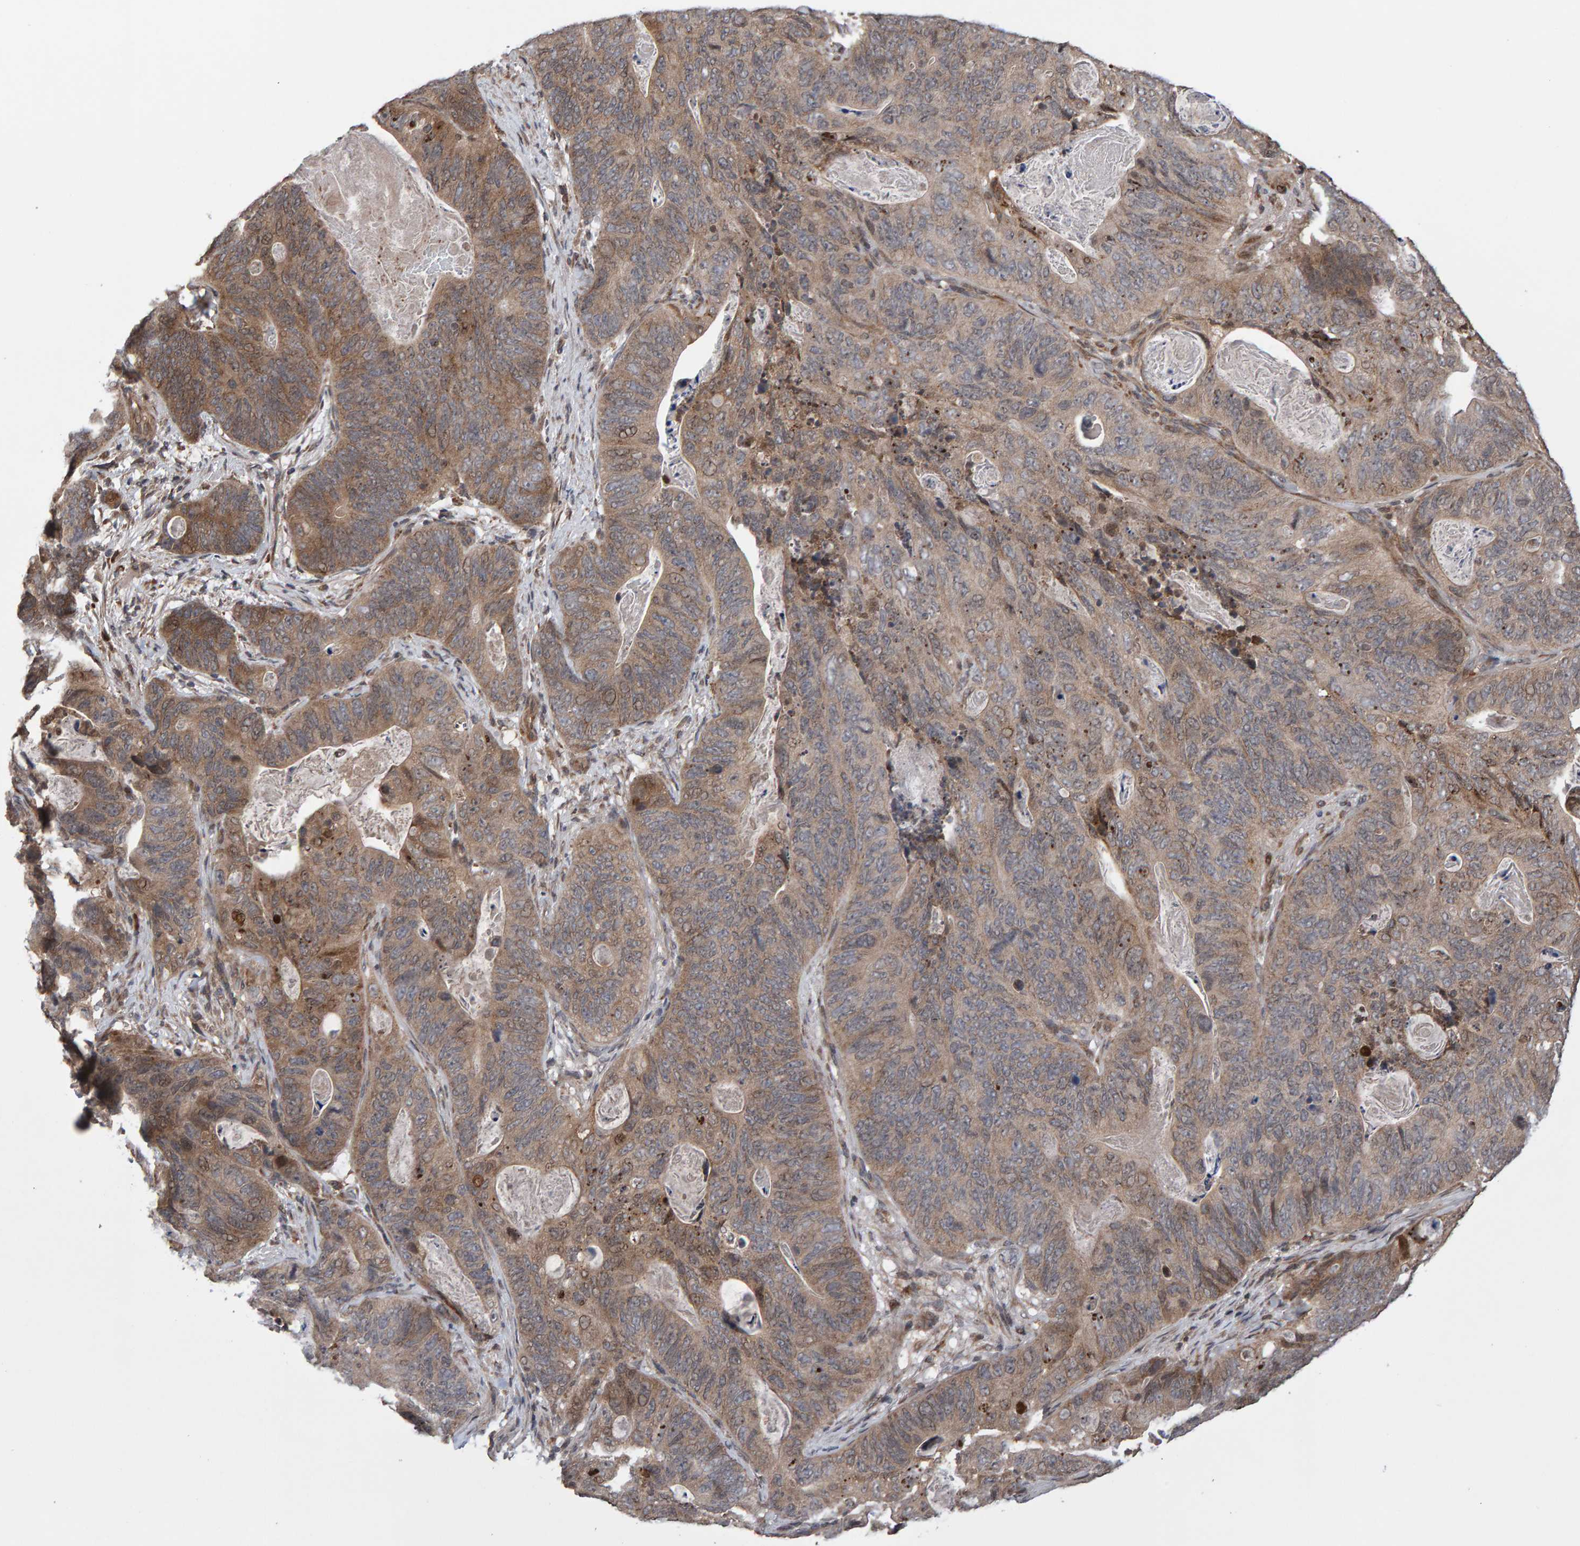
{"staining": {"intensity": "weak", "quantity": ">75%", "location": "cytoplasmic/membranous"}, "tissue": "stomach cancer", "cell_type": "Tumor cells", "image_type": "cancer", "snomed": [{"axis": "morphology", "description": "Normal tissue, NOS"}, {"axis": "morphology", "description": "Adenocarcinoma, NOS"}, {"axis": "topography", "description": "Stomach"}], "caption": "Human stomach adenocarcinoma stained for a protein (brown) displays weak cytoplasmic/membranous positive expression in about >75% of tumor cells.", "gene": "PECR", "patient": {"sex": "female", "age": 89}}